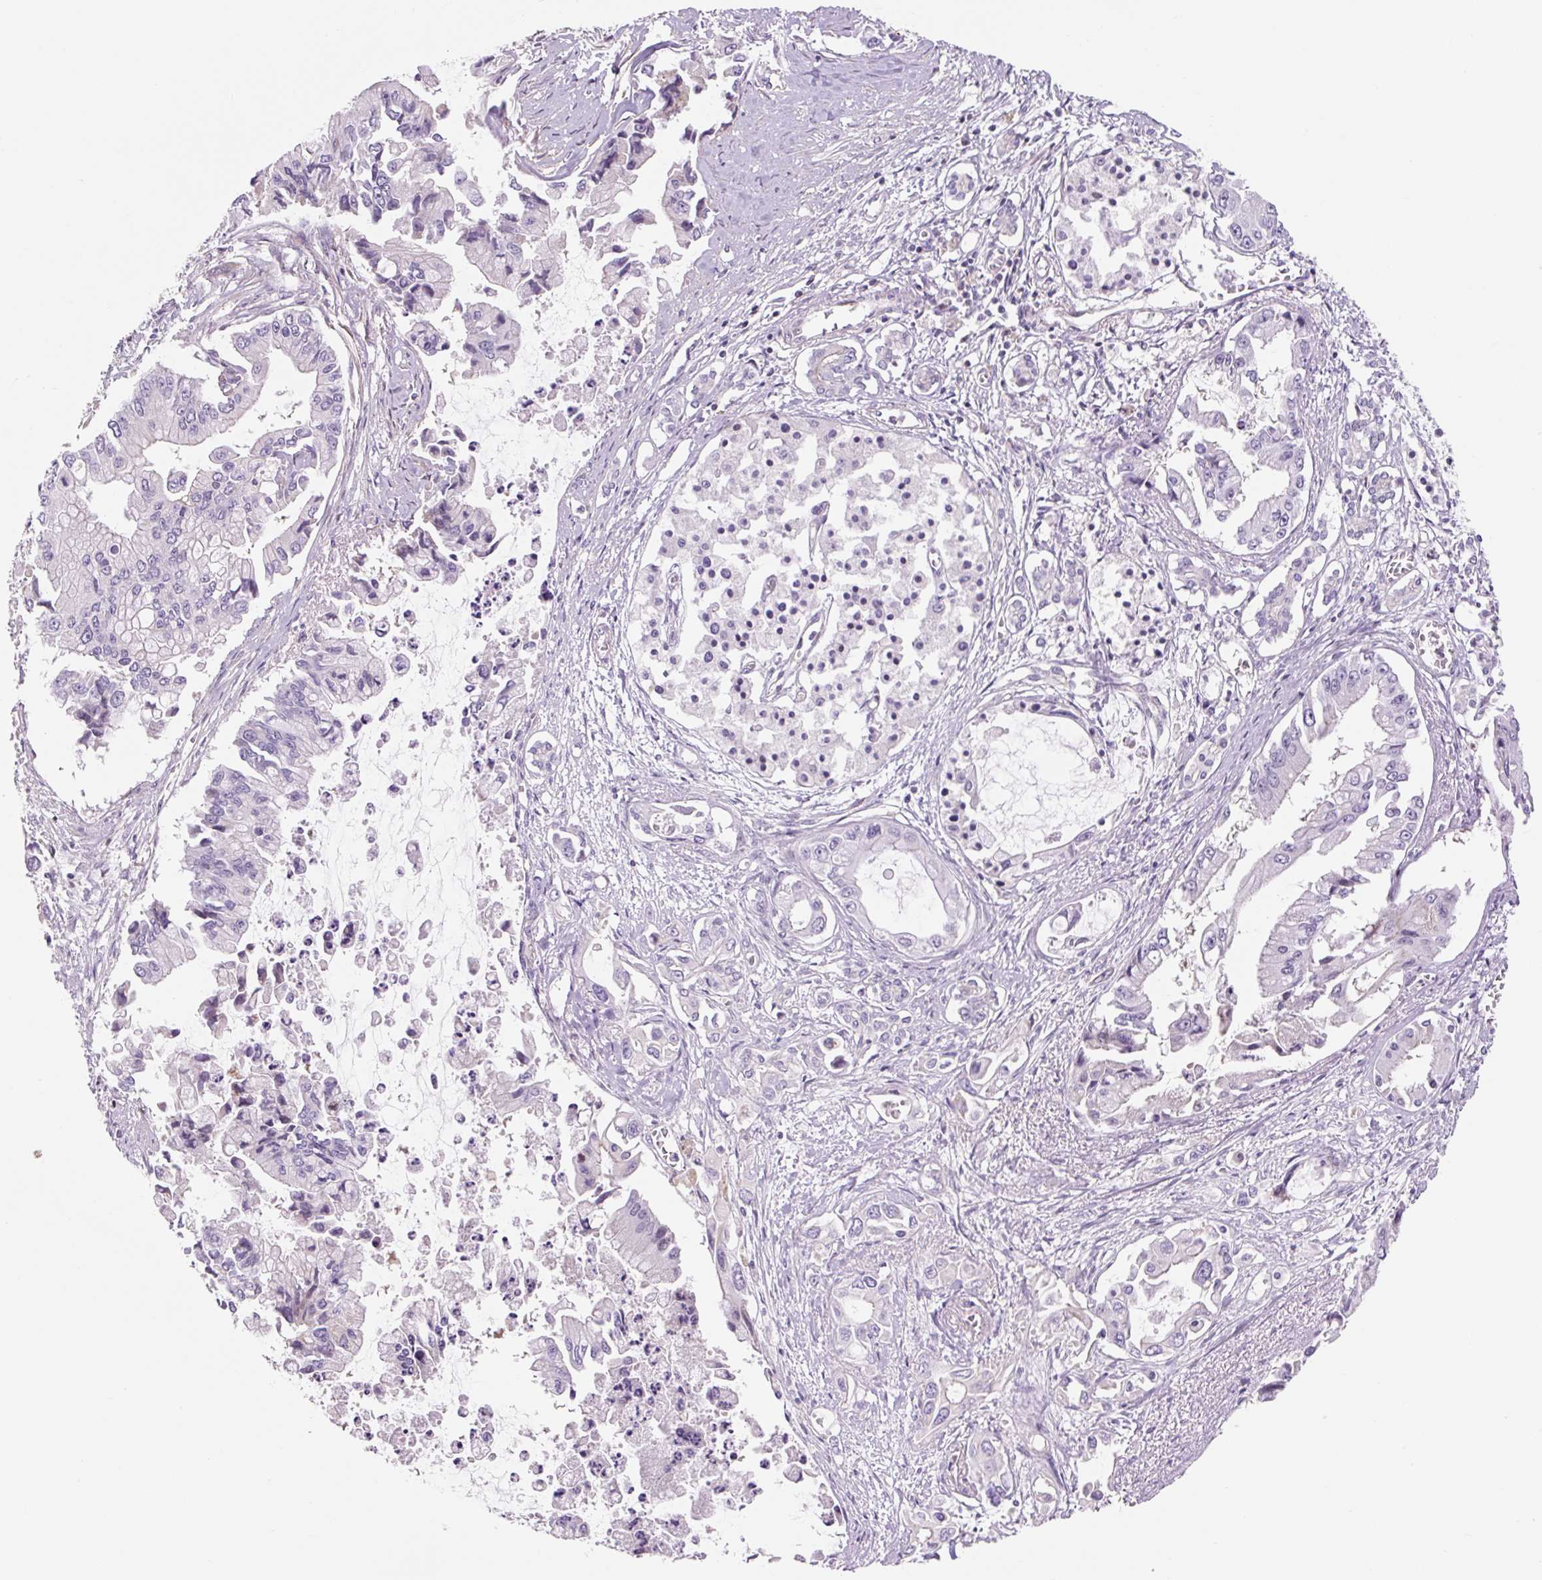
{"staining": {"intensity": "negative", "quantity": "none", "location": "none"}, "tissue": "pancreatic cancer", "cell_type": "Tumor cells", "image_type": "cancer", "snomed": [{"axis": "morphology", "description": "Adenocarcinoma, NOS"}, {"axis": "topography", "description": "Pancreas"}], "caption": "The micrograph reveals no staining of tumor cells in pancreatic adenocarcinoma.", "gene": "ZNF552", "patient": {"sex": "male", "age": 84}}